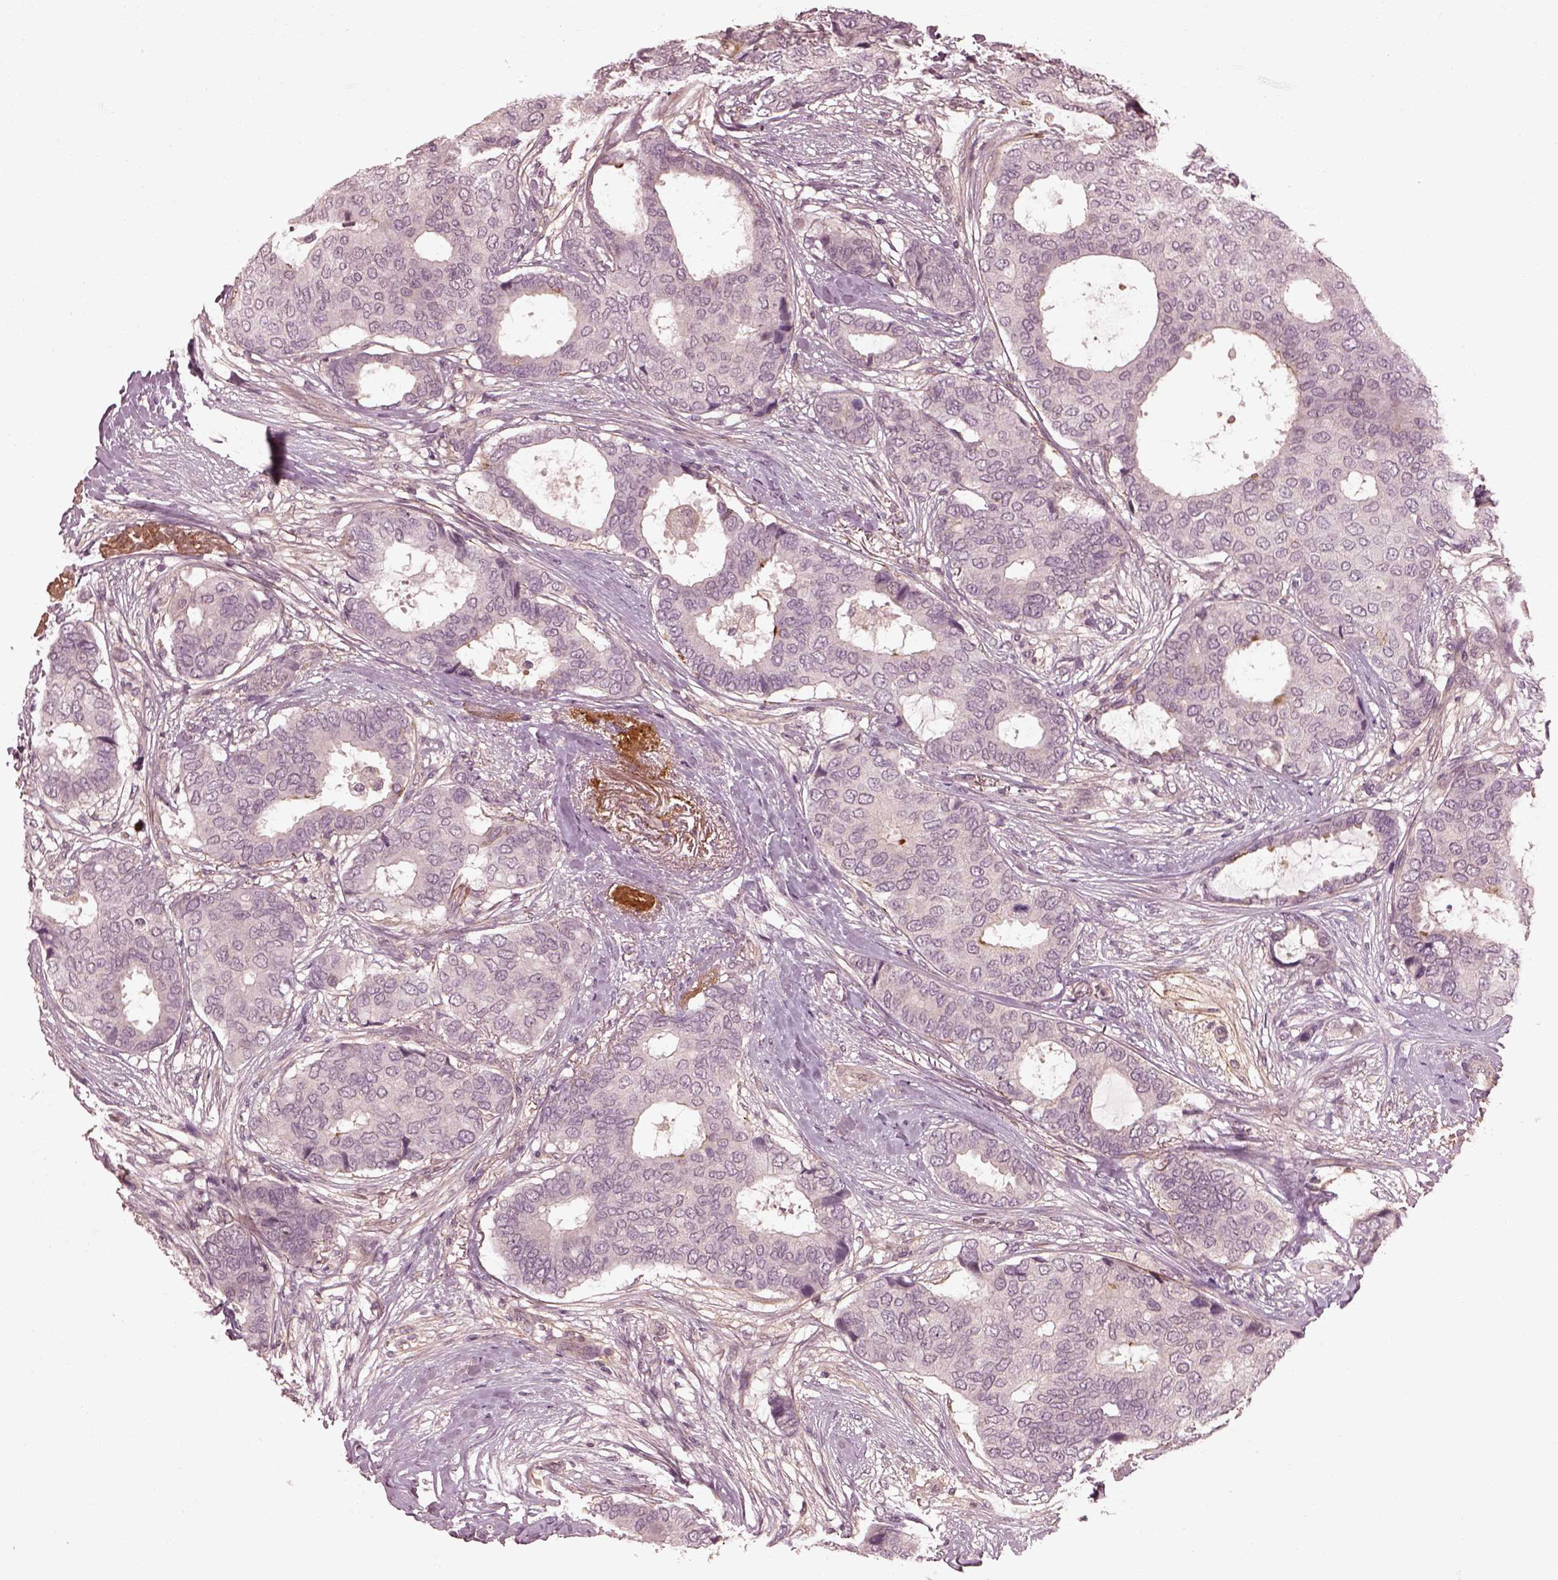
{"staining": {"intensity": "negative", "quantity": "none", "location": "none"}, "tissue": "breast cancer", "cell_type": "Tumor cells", "image_type": "cancer", "snomed": [{"axis": "morphology", "description": "Duct carcinoma"}, {"axis": "topography", "description": "Breast"}], "caption": "DAB (3,3'-diaminobenzidine) immunohistochemical staining of human breast cancer (intraductal carcinoma) demonstrates no significant expression in tumor cells.", "gene": "EFEMP1", "patient": {"sex": "female", "age": 75}}